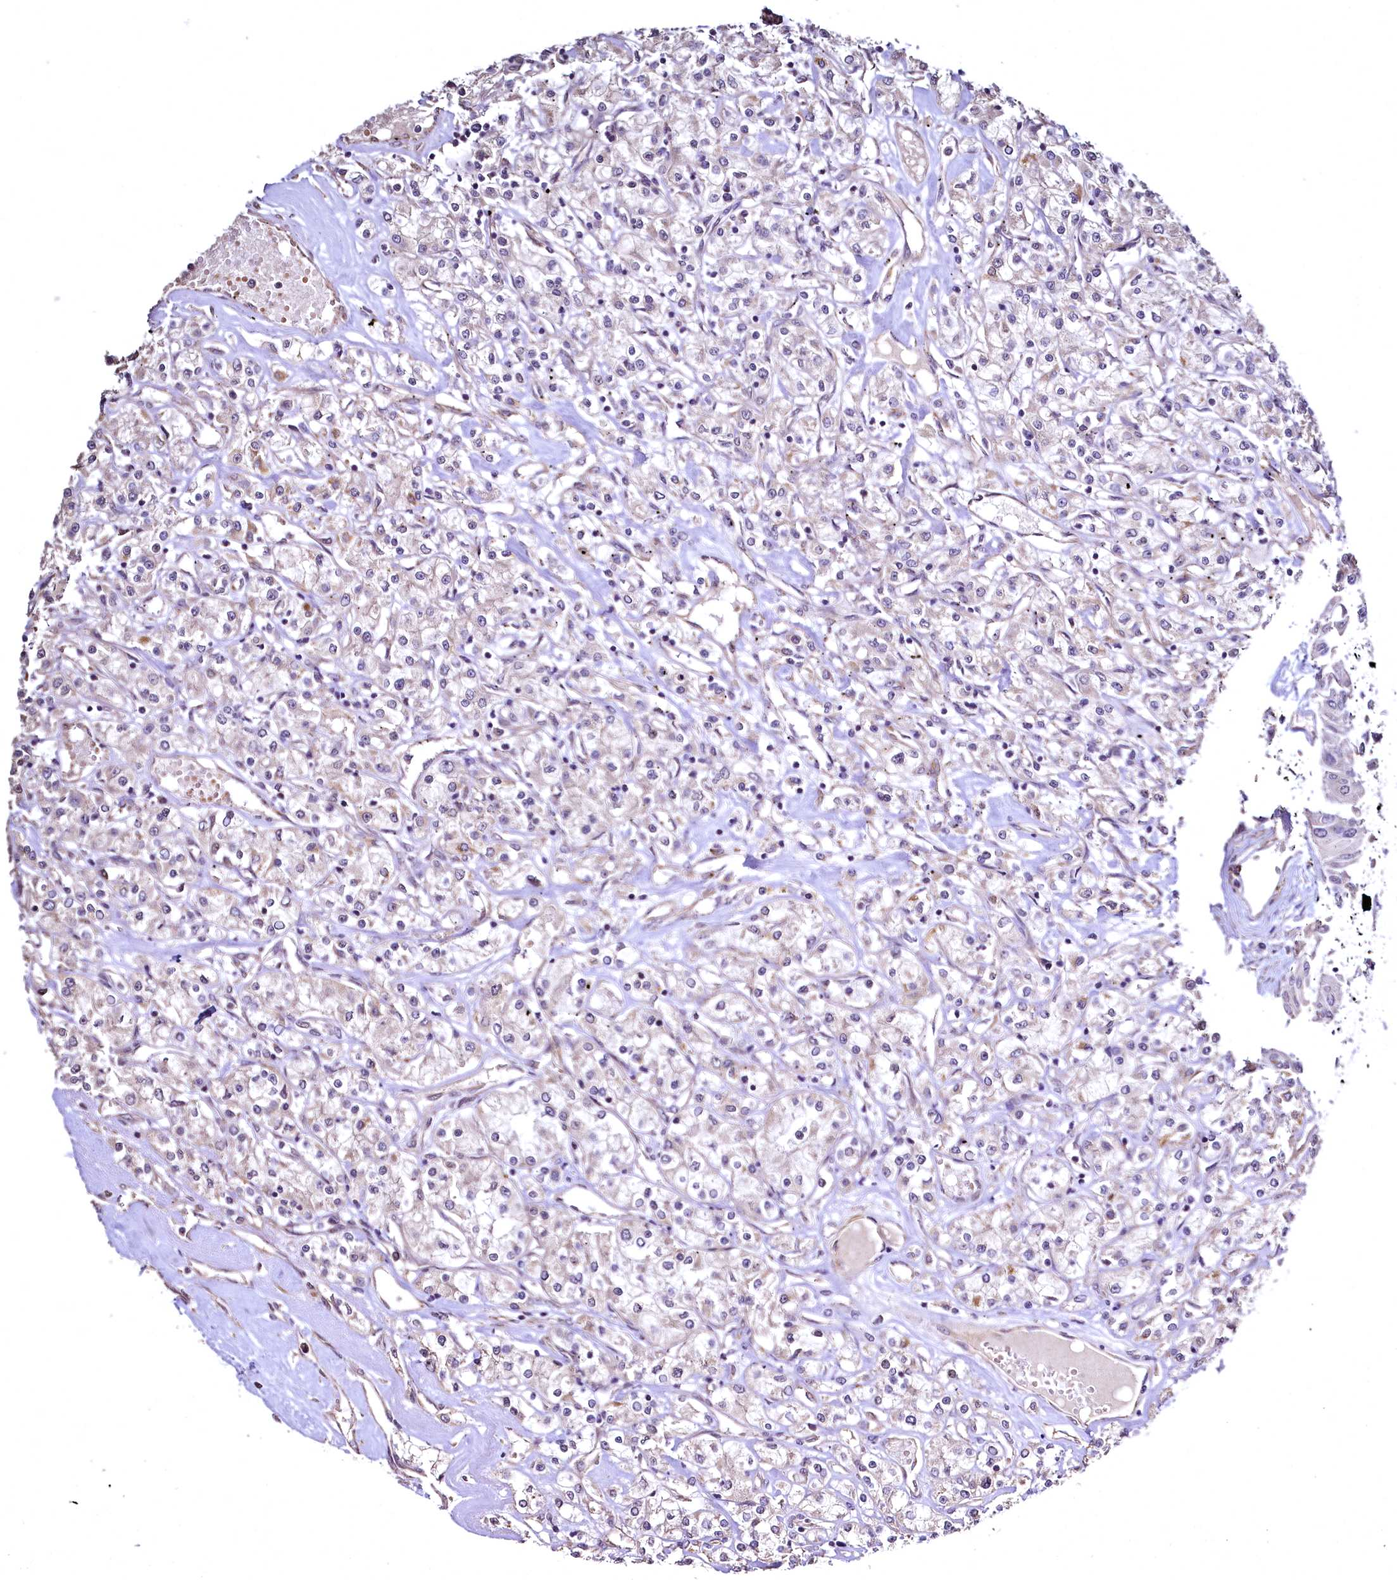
{"staining": {"intensity": "negative", "quantity": "none", "location": "none"}, "tissue": "renal cancer", "cell_type": "Tumor cells", "image_type": "cancer", "snomed": [{"axis": "morphology", "description": "Adenocarcinoma, NOS"}, {"axis": "topography", "description": "Kidney"}], "caption": "Immunohistochemistry of renal cancer (adenocarcinoma) shows no expression in tumor cells.", "gene": "TBCEL", "patient": {"sex": "female", "age": 59}}